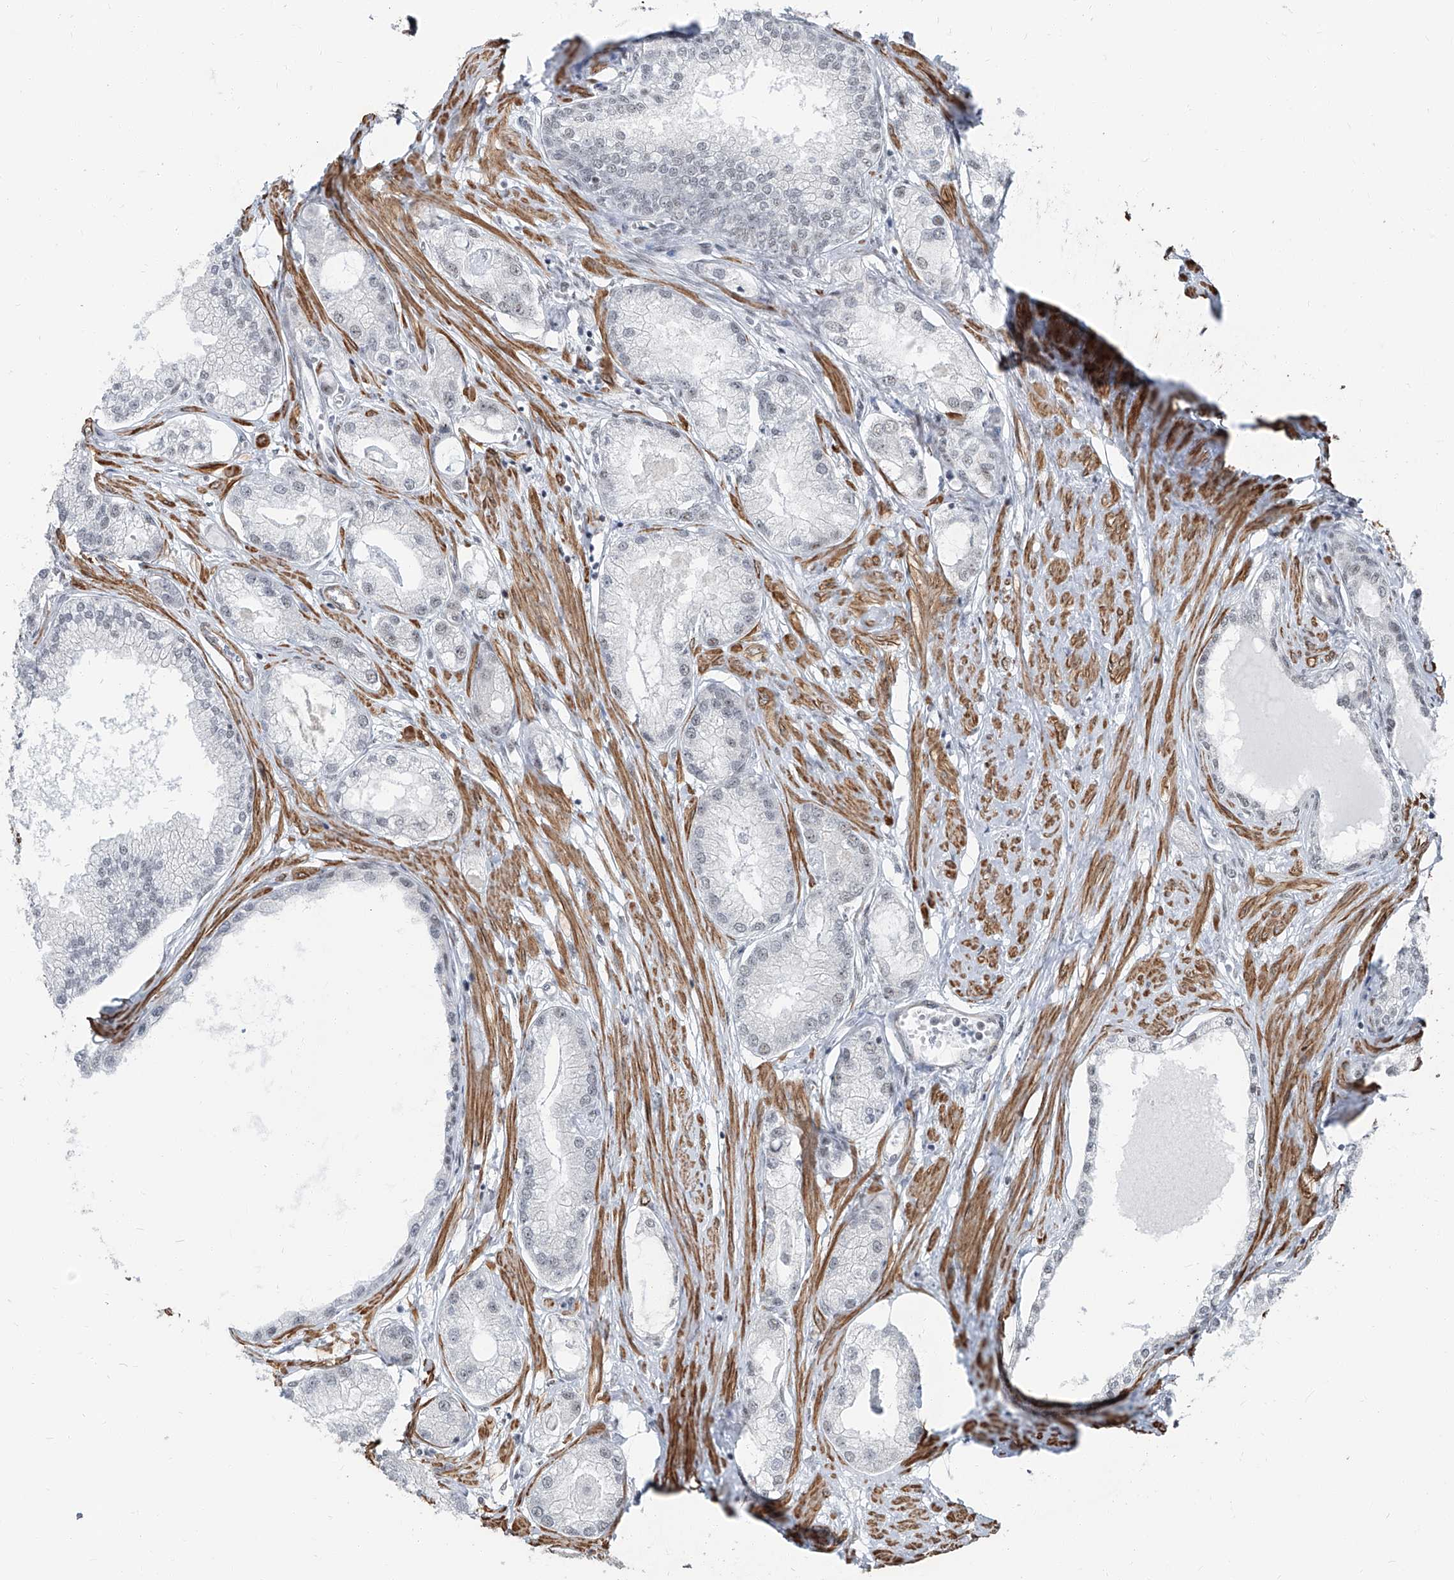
{"staining": {"intensity": "negative", "quantity": "none", "location": "none"}, "tissue": "prostate cancer", "cell_type": "Tumor cells", "image_type": "cancer", "snomed": [{"axis": "morphology", "description": "Adenocarcinoma, Low grade"}, {"axis": "topography", "description": "Prostate"}], "caption": "The photomicrograph displays no staining of tumor cells in prostate cancer (adenocarcinoma (low-grade)). (Immunohistochemistry (ihc), brightfield microscopy, high magnification).", "gene": "TXLNB", "patient": {"sex": "male", "age": 62}}